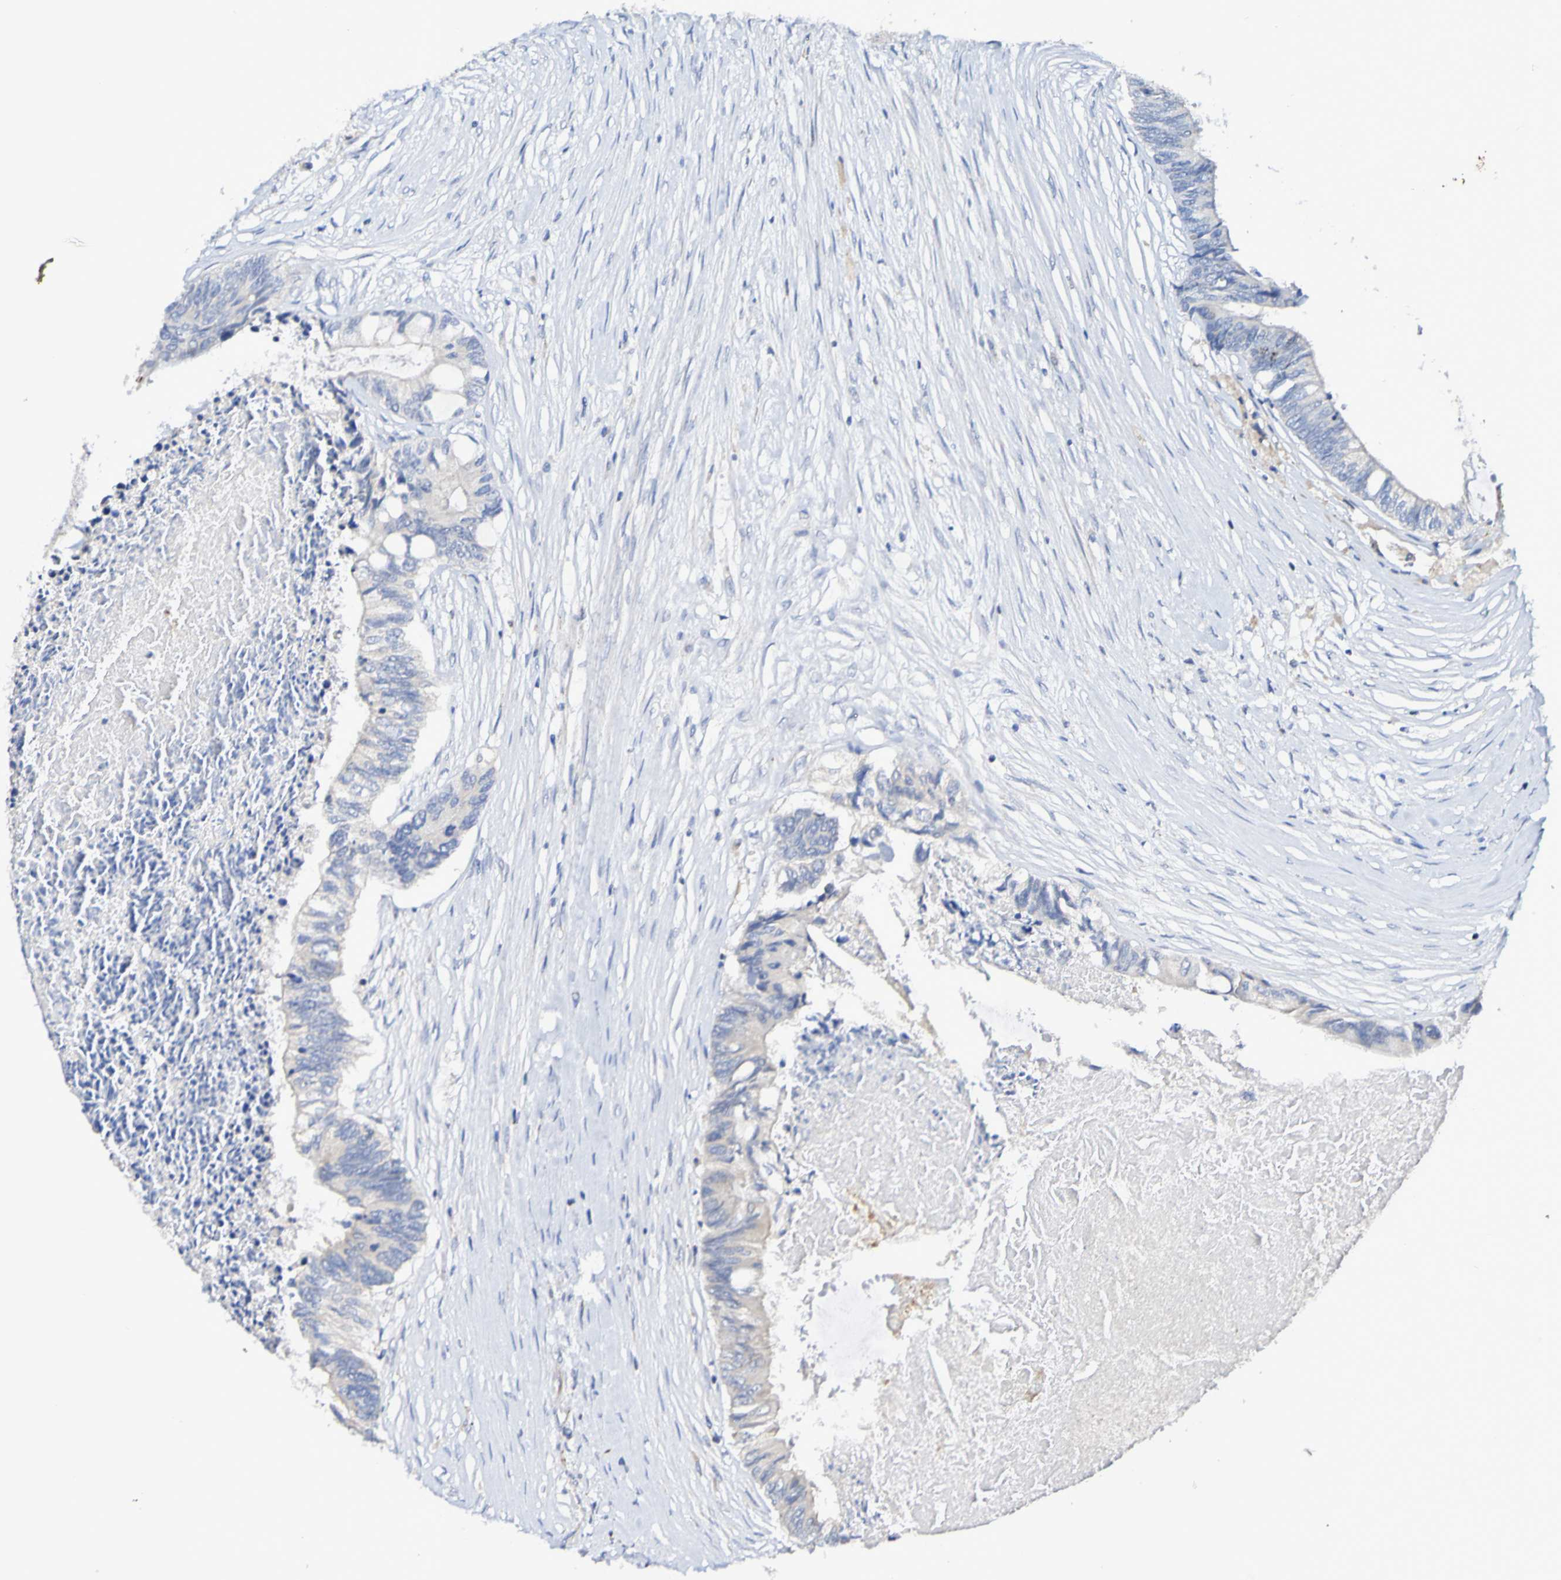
{"staining": {"intensity": "negative", "quantity": "none", "location": "none"}, "tissue": "colorectal cancer", "cell_type": "Tumor cells", "image_type": "cancer", "snomed": [{"axis": "morphology", "description": "Adenocarcinoma, NOS"}, {"axis": "topography", "description": "Rectum"}], "caption": "Tumor cells show no significant positivity in colorectal cancer.", "gene": "WNT4", "patient": {"sex": "male", "age": 63}}